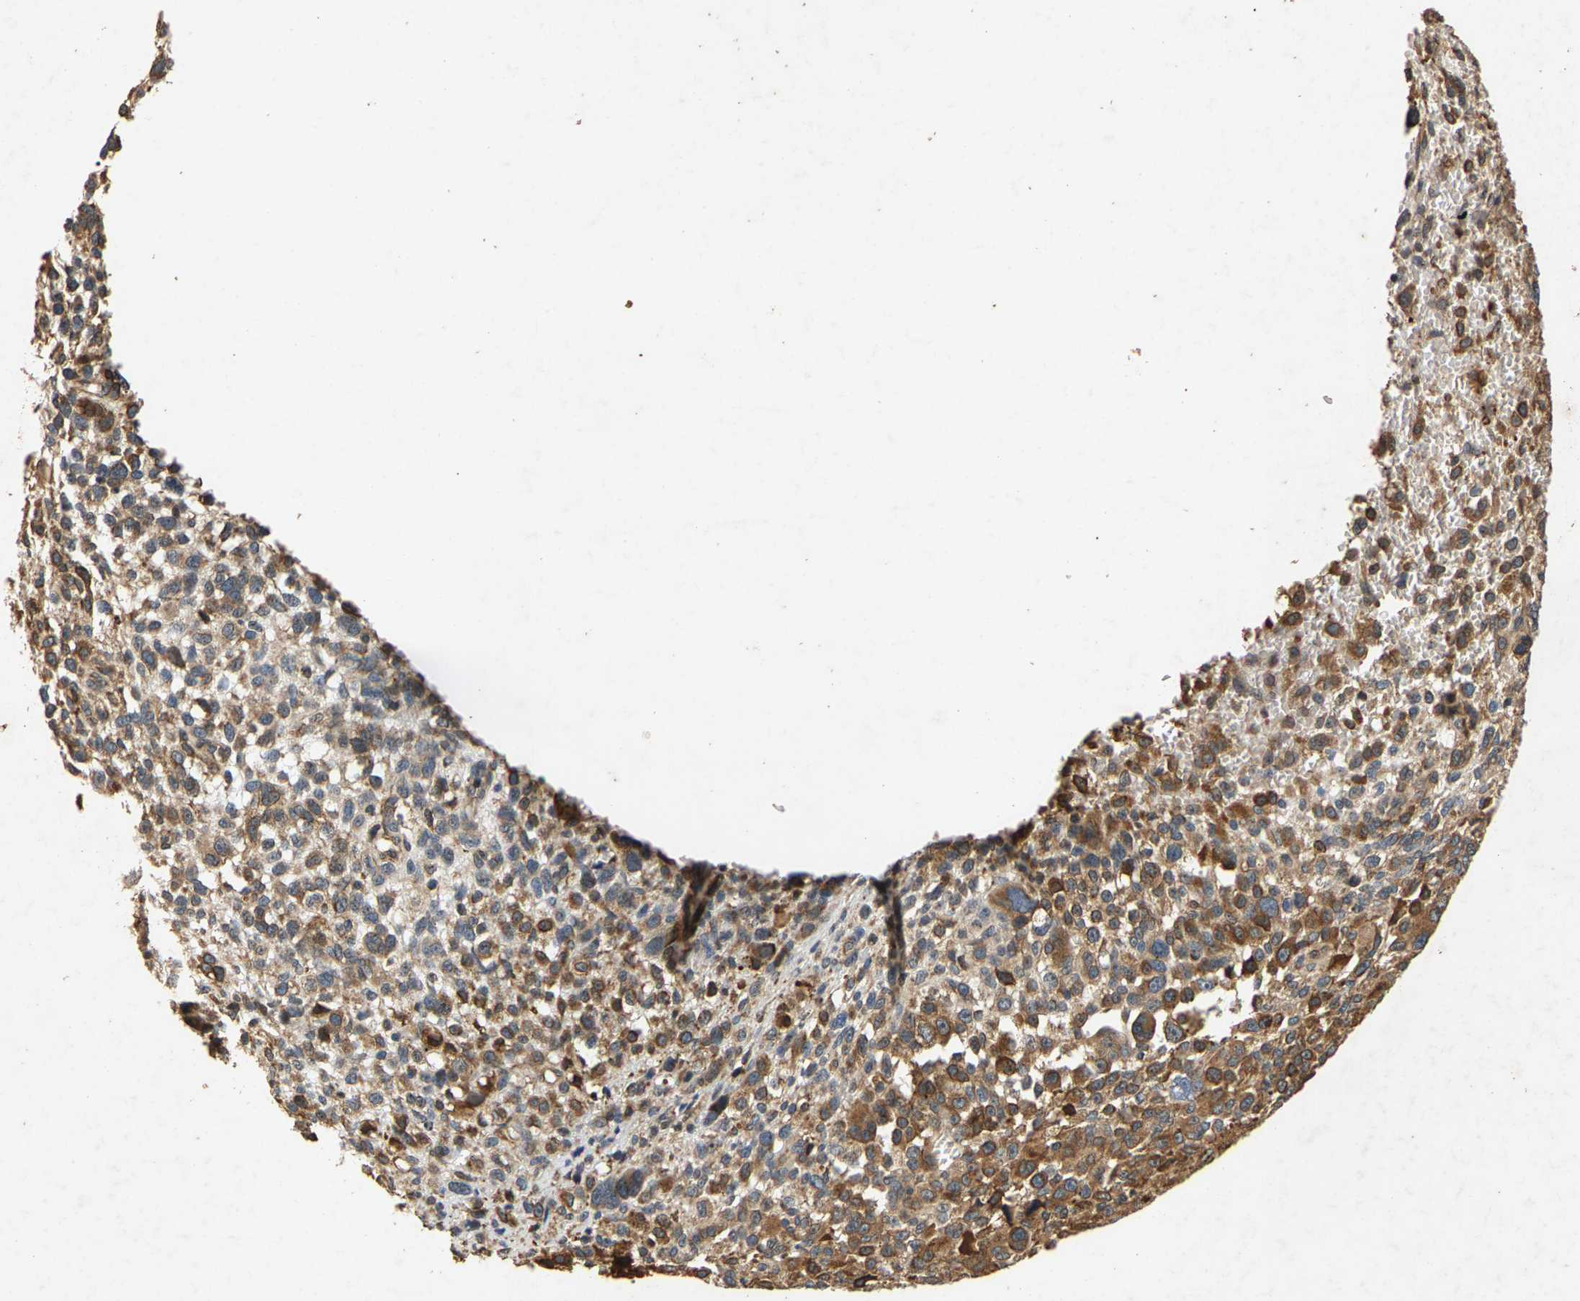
{"staining": {"intensity": "moderate", "quantity": ">75%", "location": "cytoplasmic/membranous"}, "tissue": "melanoma", "cell_type": "Tumor cells", "image_type": "cancer", "snomed": [{"axis": "morphology", "description": "Malignant melanoma, NOS"}, {"axis": "topography", "description": "Skin"}], "caption": "The histopathology image reveals staining of malignant melanoma, revealing moderate cytoplasmic/membranous protein staining (brown color) within tumor cells. Nuclei are stained in blue.", "gene": "CIDEC", "patient": {"sex": "female", "age": 55}}